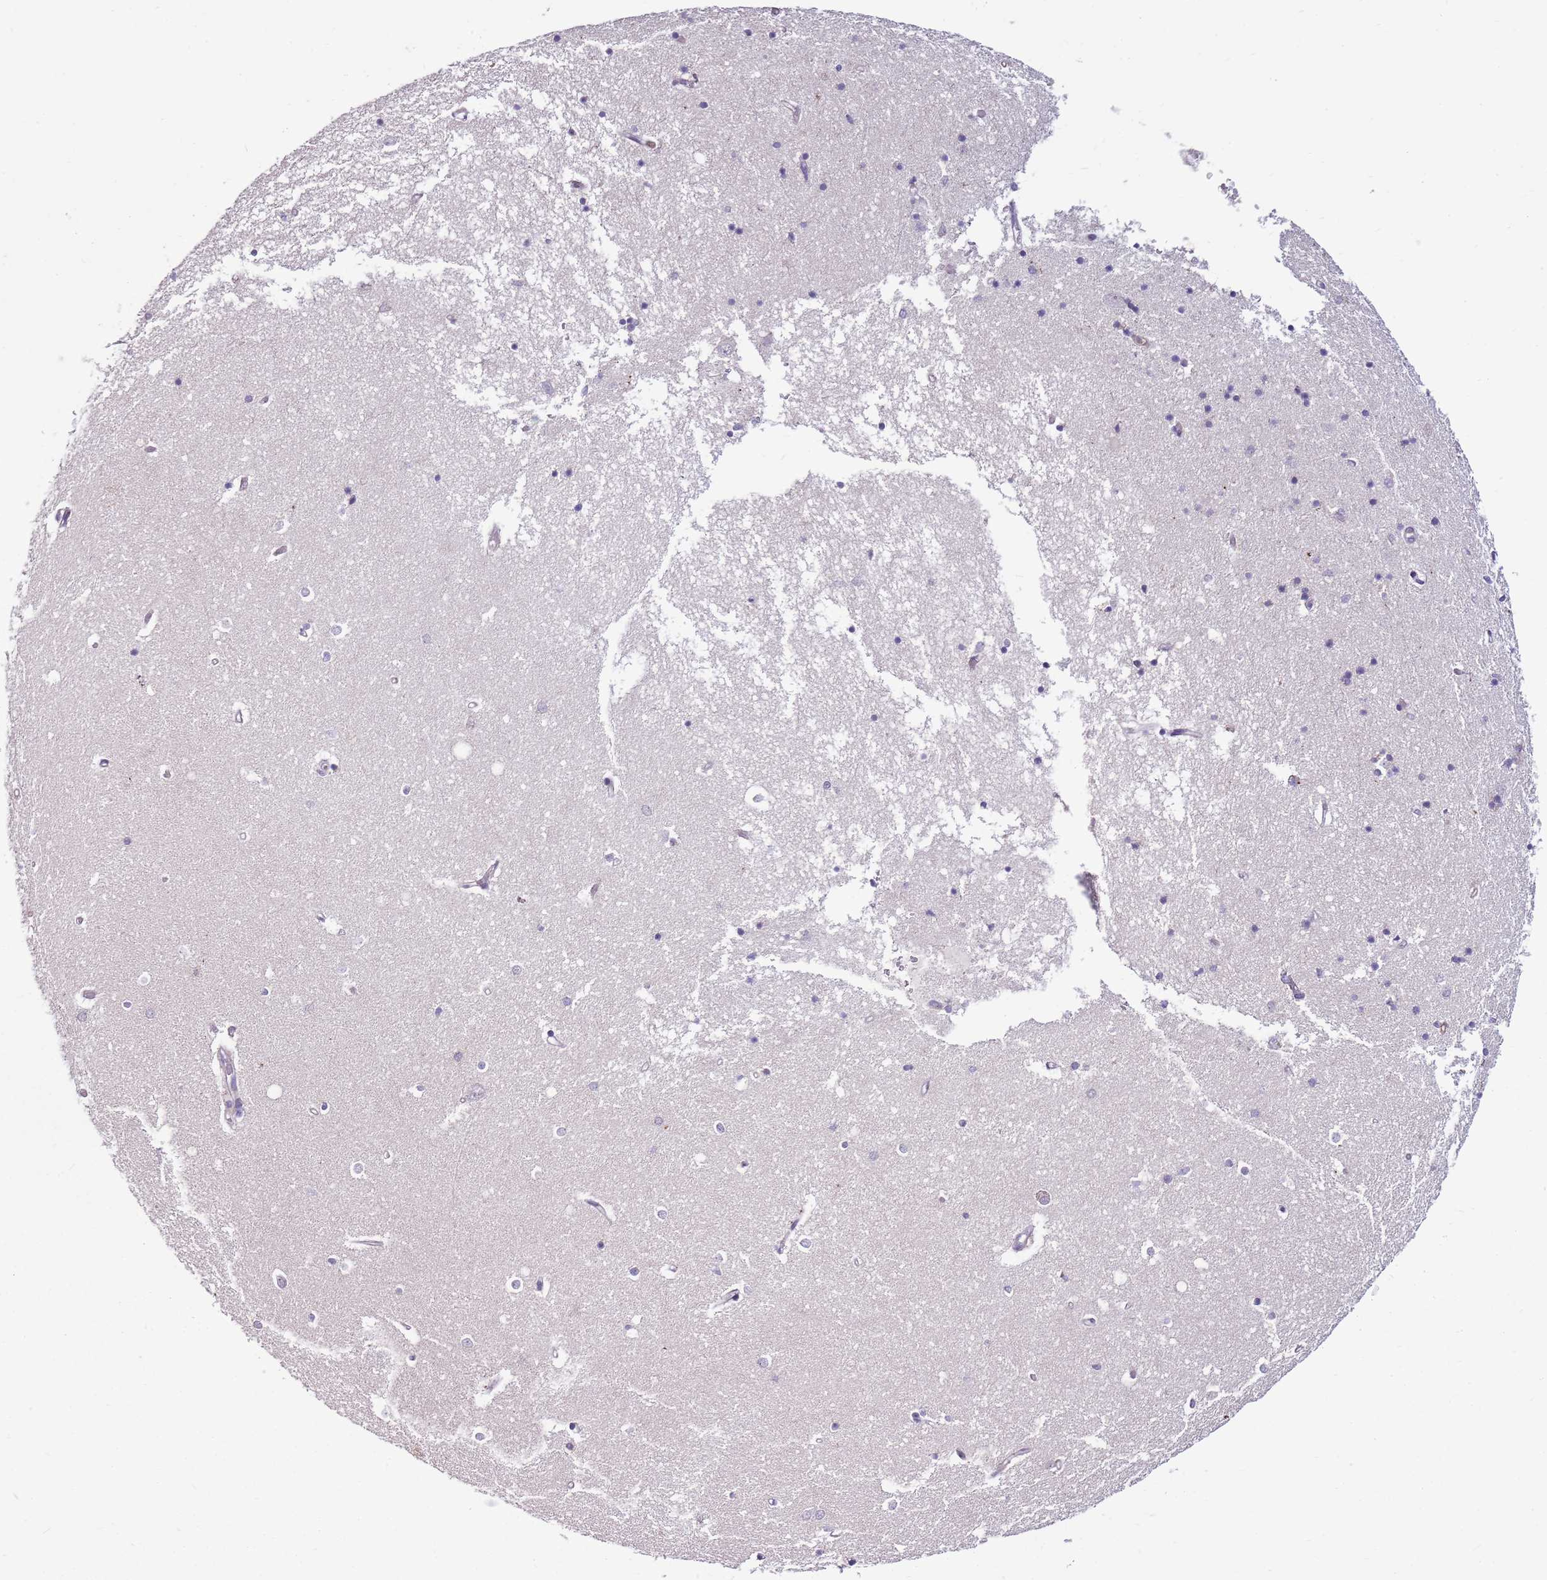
{"staining": {"intensity": "negative", "quantity": "none", "location": "none"}, "tissue": "hippocampus", "cell_type": "Glial cells", "image_type": "normal", "snomed": [{"axis": "morphology", "description": "Normal tissue, NOS"}, {"axis": "topography", "description": "Hippocampus"}], "caption": "Image shows no protein expression in glial cells of benign hippocampus.", "gene": "ZSWIM1", "patient": {"sex": "male", "age": 70}}